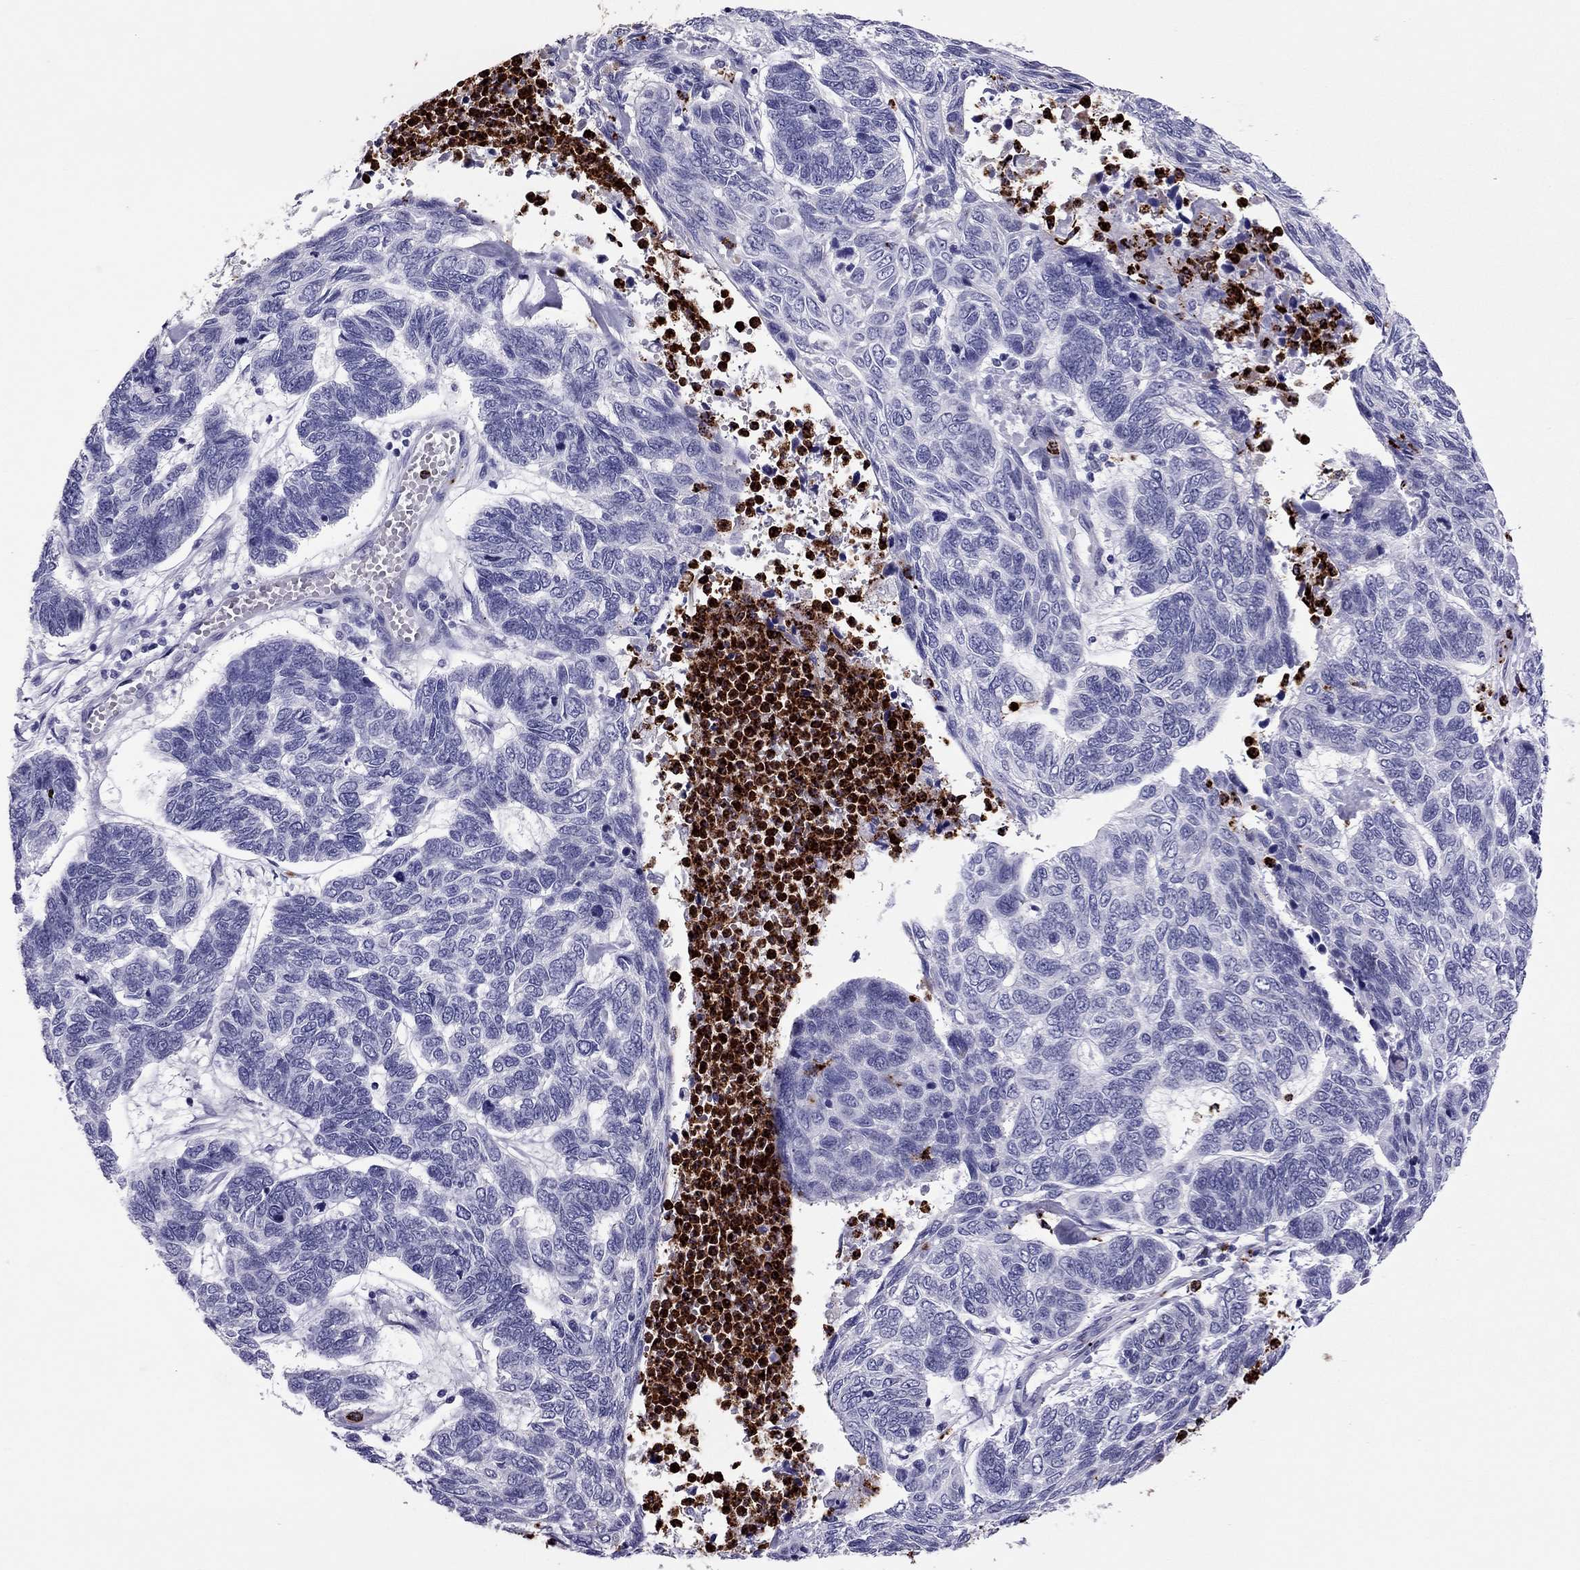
{"staining": {"intensity": "negative", "quantity": "none", "location": "none"}, "tissue": "skin cancer", "cell_type": "Tumor cells", "image_type": "cancer", "snomed": [{"axis": "morphology", "description": "Basal cell carcinoma"}, {"axis": "topography", "description": "Skin"}], "caption": "Tumor cells show no significant protein staining in skin cancer (basal cell carcinoma).", "gene": "CCL27", "patient": {"sex": "female", "age": 65}}